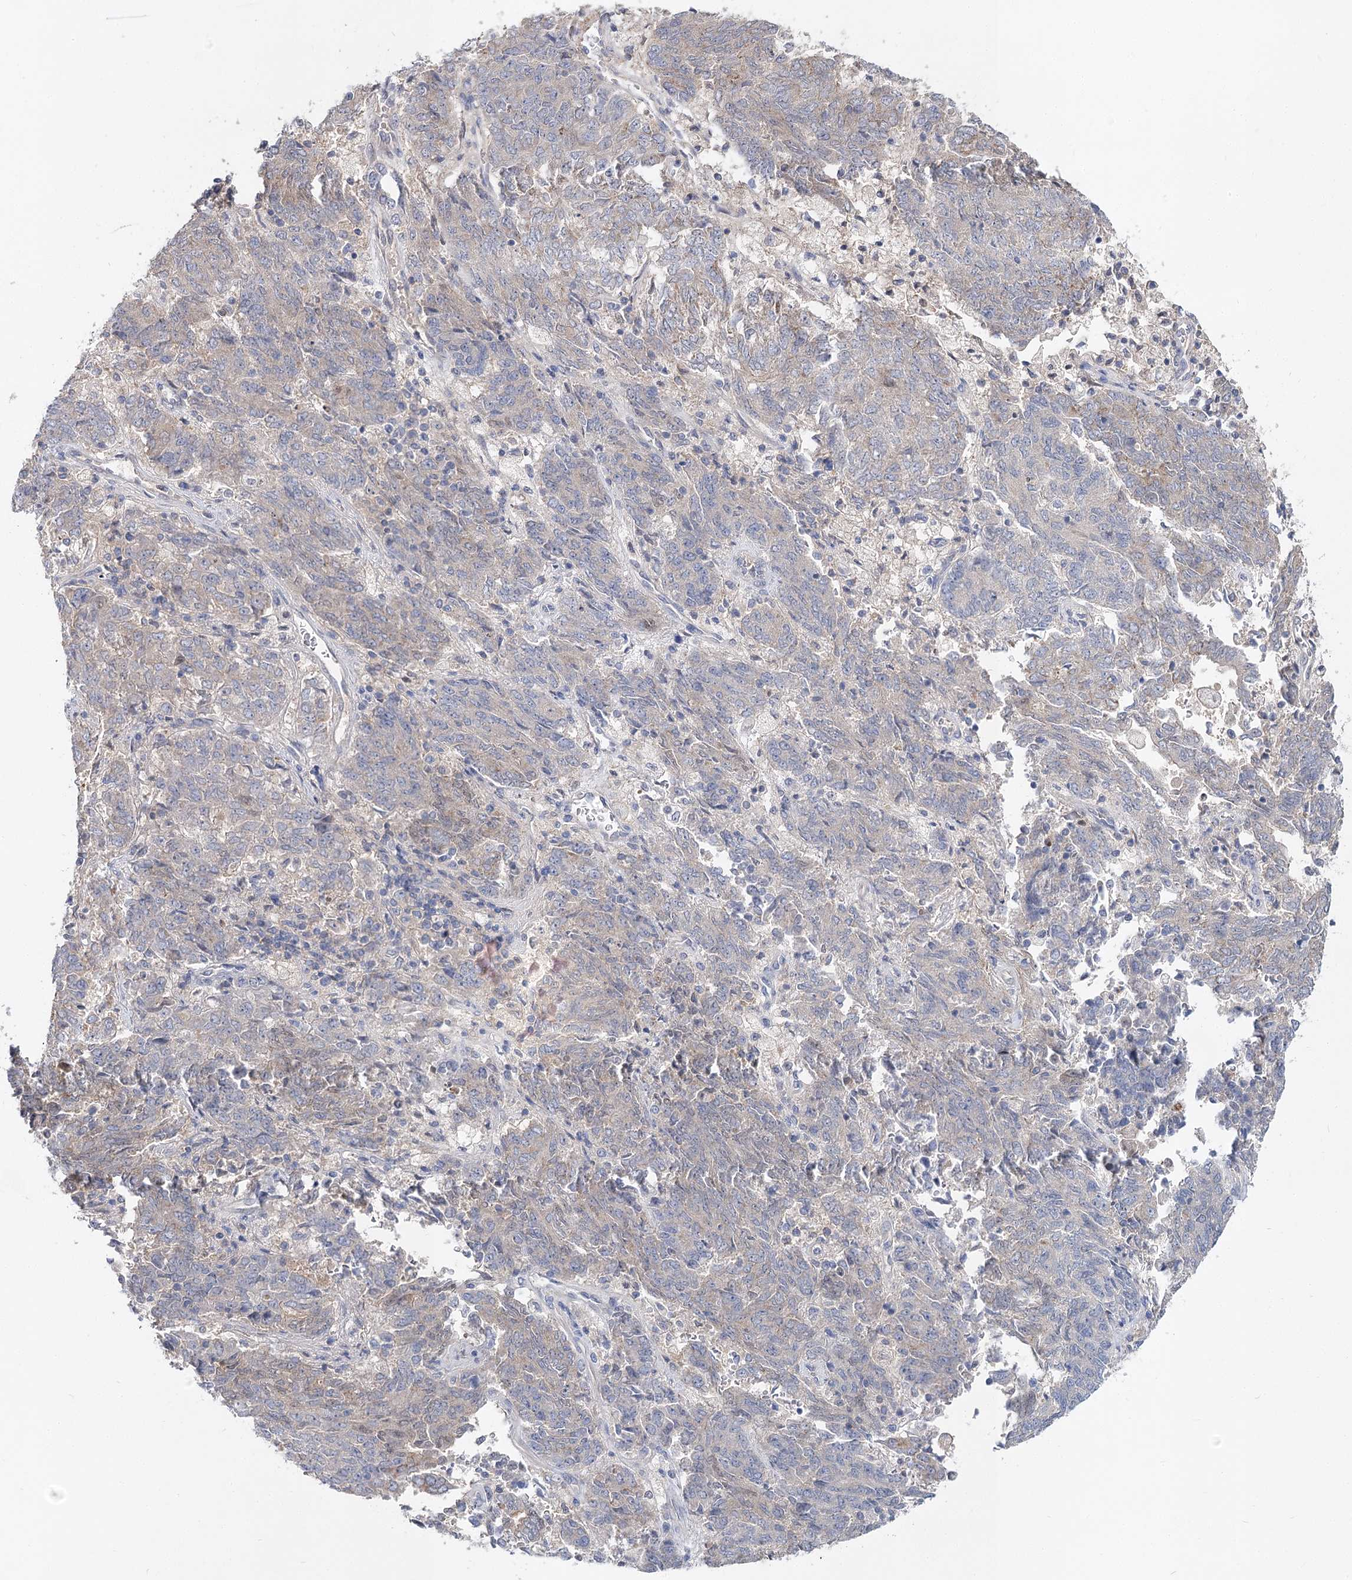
{"staining": {"intensity": "negative", "quantity": "none", "location": "none"}, "tissue": "endometrial cancer", "cell_type": "Tumor cells", "image_type": "cancer", "snomed": [{"axis": "morphology", "description": "Adenocarcinoma, NOS"}, {"axis": "topography", "description": "Endometrium"}], "caption": "Immunohistochemical staining of adenocarcinoma (endometrial) displays no significant staining in tumor cells.", "gene": "UGP2", "patient": {"sex": "female", "age": 80}}